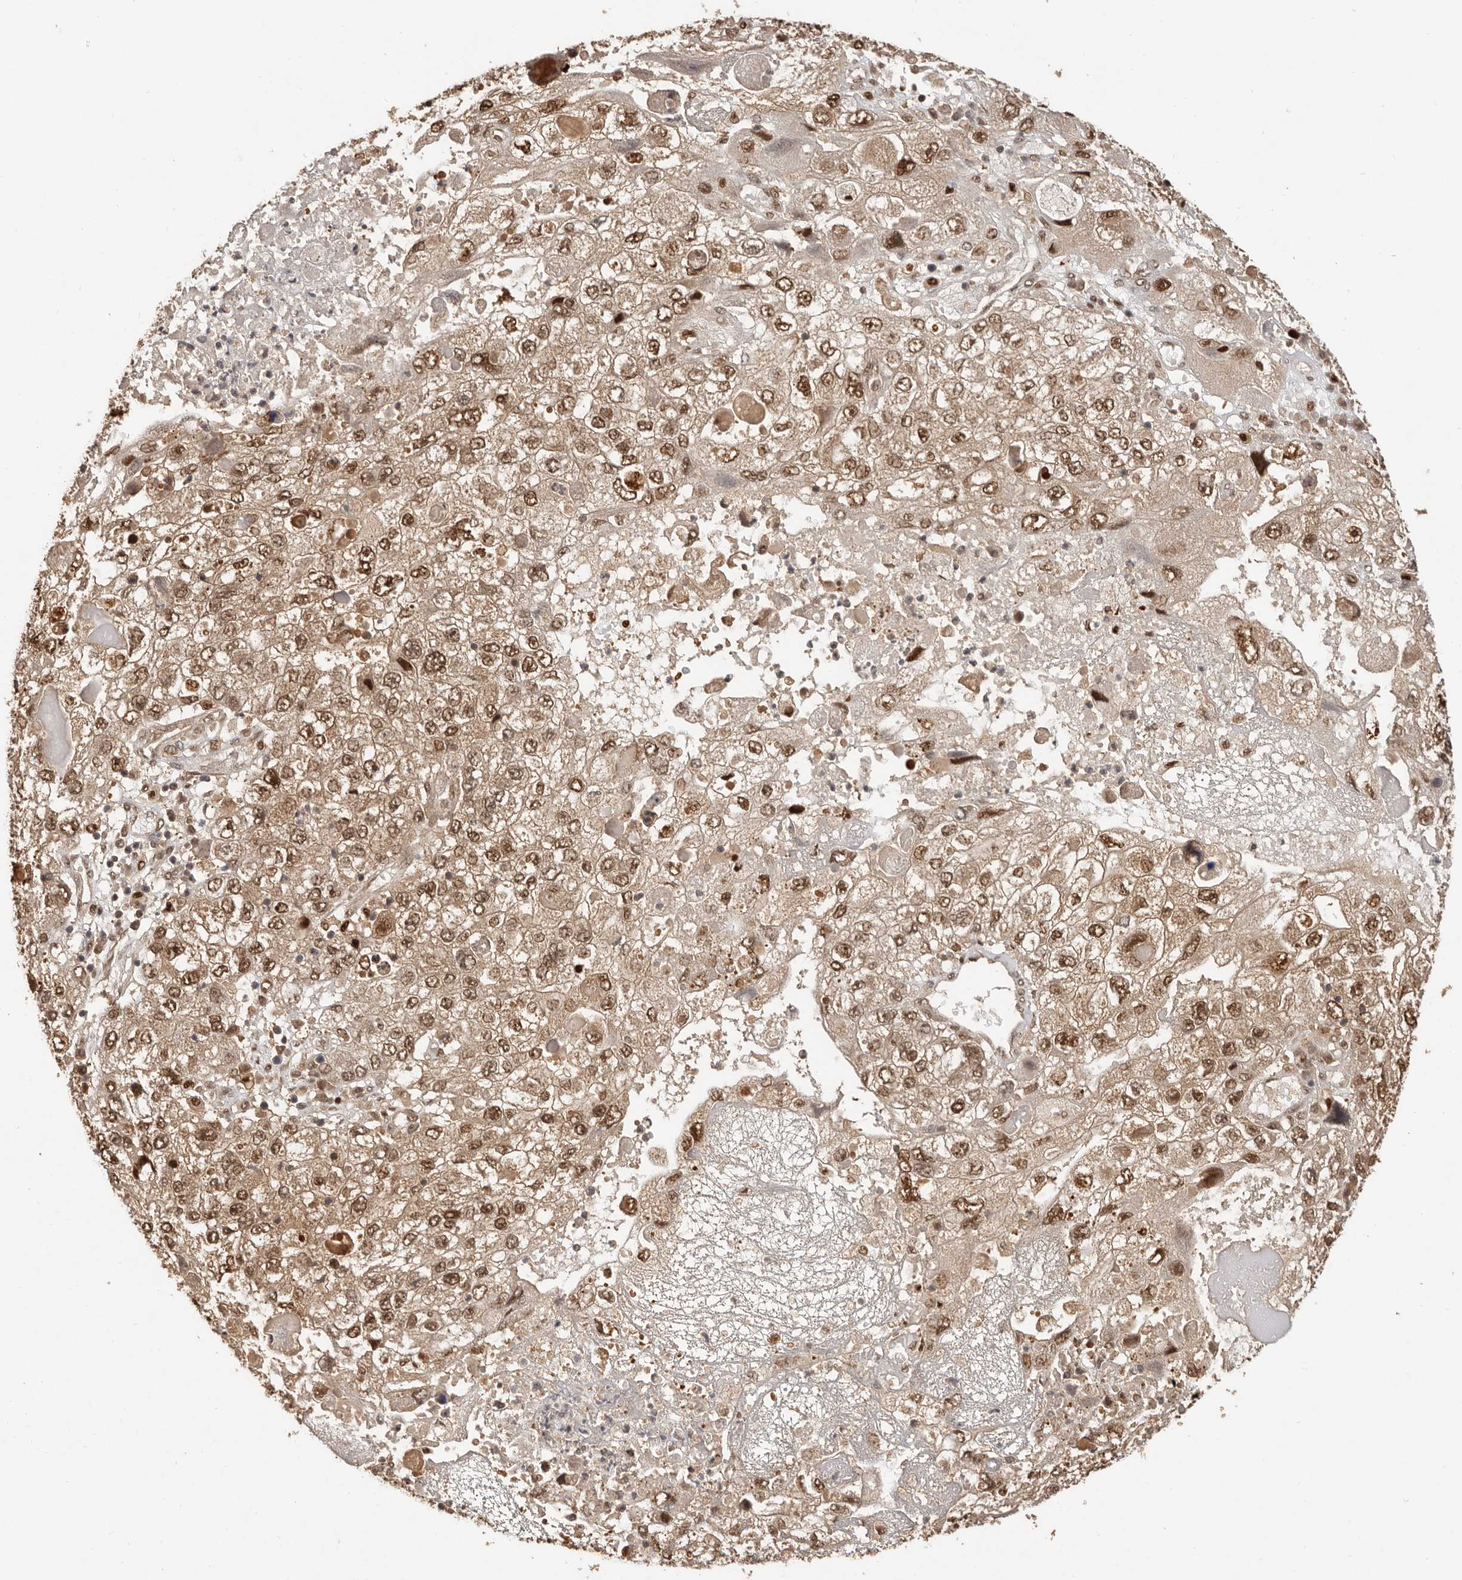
{"staining": {"intensity": "strong", "quantity": ">75%", "location": "cytoplasmic/membranous,nuclear"}, "tissue": "endometrial cancer", "cell_type": "Tumor cells", "image_type": "cancer", "snomed": [{"axis": "morphology", "description": "Adenocarcinoma, NOS"}, {"axis": "topography", "description": "Endometrium"}], "caption": "The immunohistochemical stain shows strong cytoplasmic/membranous and nuclear positivity in tumor cells of endometrial adenocarcinoma tissue. The protein is stained brown, and the nuclei are stained in blue (DAB IHC with brightfield microscopy, high magnification).", "gene": "PSMA5", "patient": {"sex": "female", "age": 49}}